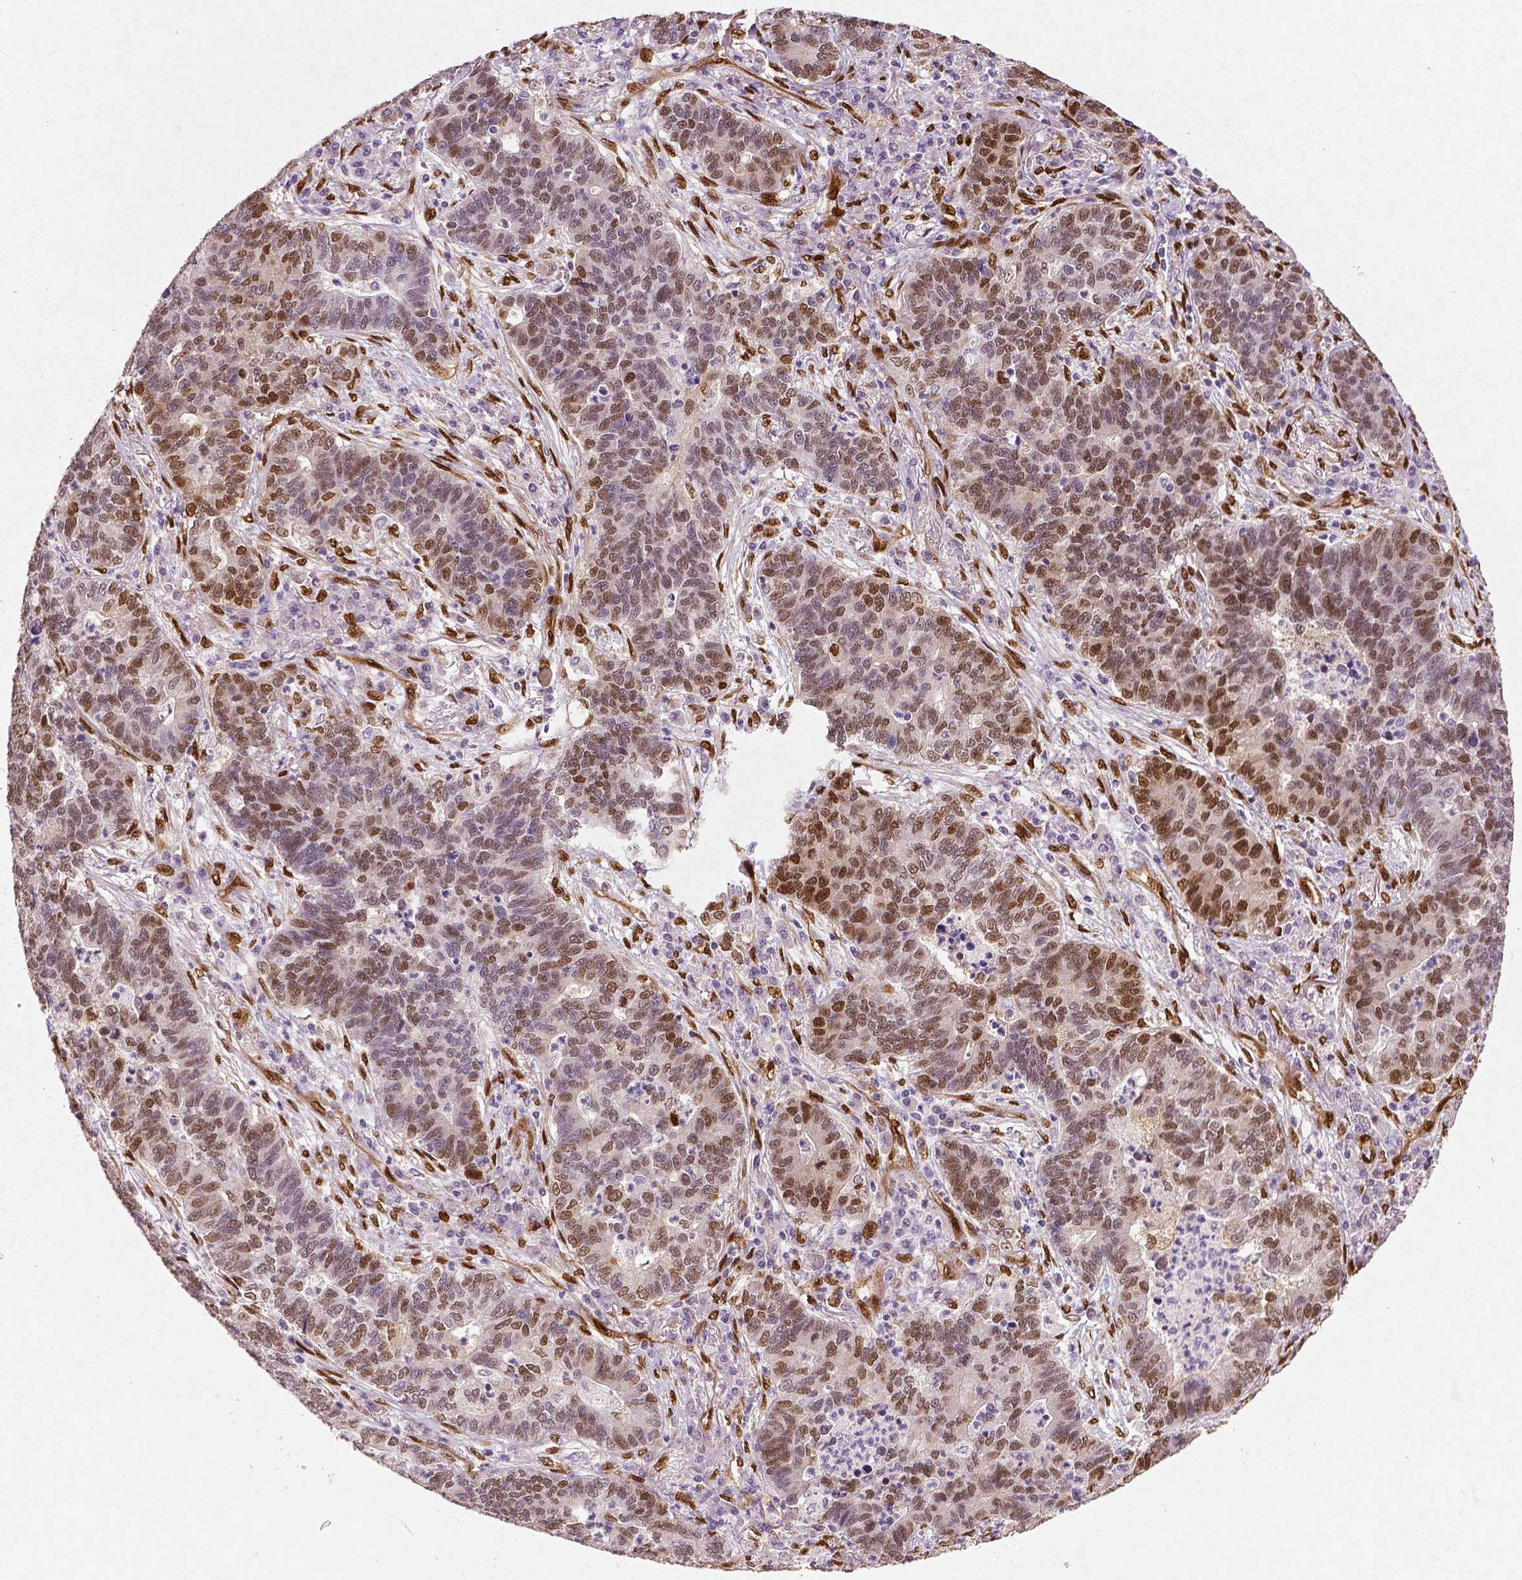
{"staining": {"intensity": "moderate", "quantity": ">75%", "location": "cytoplasmic/membranous,nuclear"}, "tissue": "lung cancer", "cell_type": "Tumor cells", "image_type": "cancer", "snomed": [{"axis": "morphology", "description": "Adenocarcinoma, NOS"}, {"axis": "topography", "description": "Lung"}], "caption": "Immunohistochemical staining of adenocarcinoma (lung) reveals medium levels of moderate cytoplasmic/membranous and nuclear protein positivity in approximately >75% of tumor cells.", "gene": "WWTR1", "patient": {"sex": "female", "age": 57}}